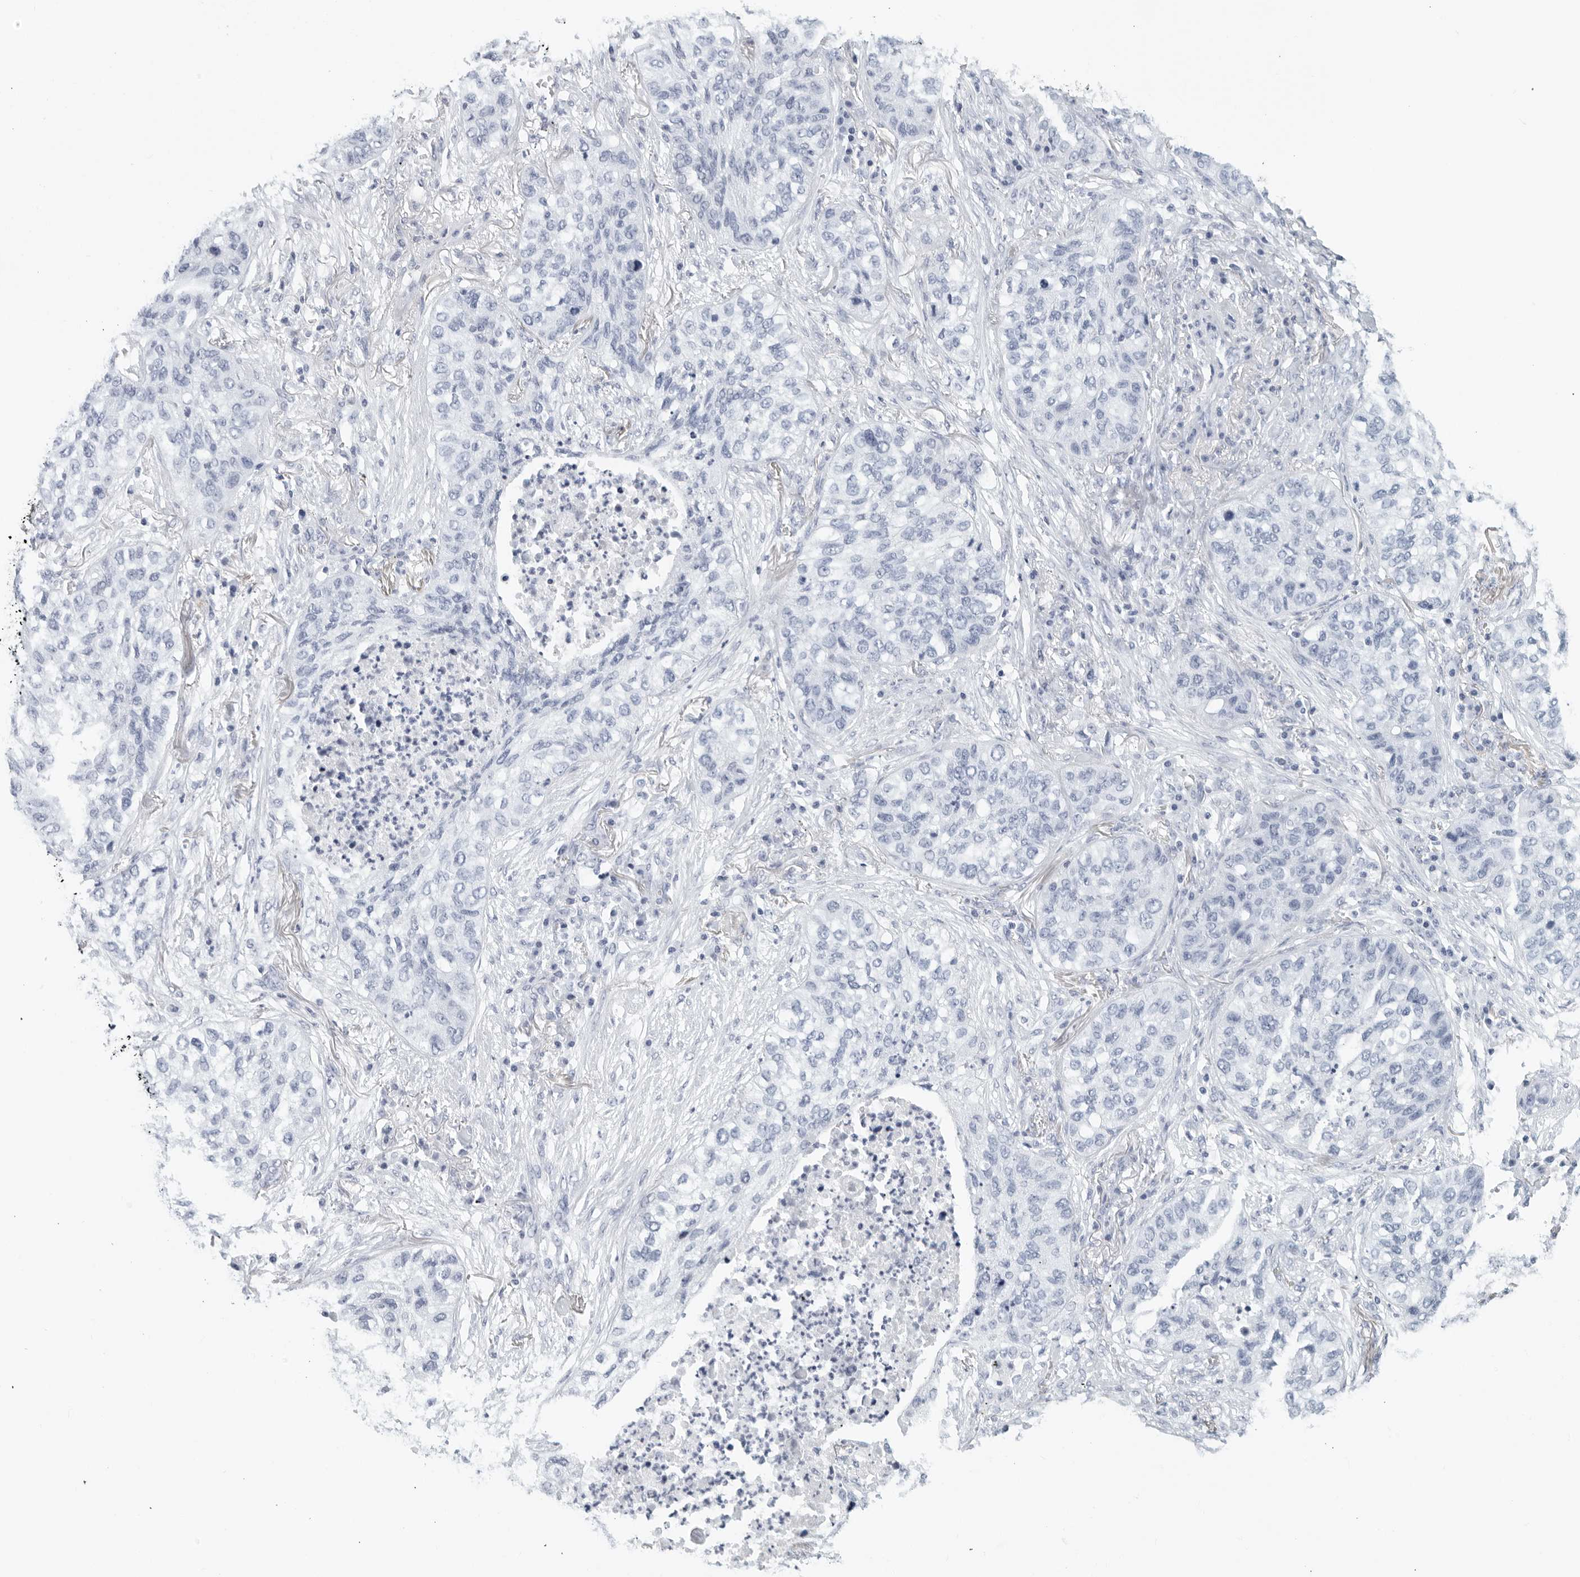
{"staining": {"intensity": "negative", "quantity": "none", "location": "none"}, "tissue": "lung cancer", "cell_type": "Tumor cells", "image_type": "cancer", "snomed": [{"axis": "morphology", "description": "Squamous cell carcinoma, NOS"}, {"axis": "topography", "description": "Lung"}], "caption": "The histopathology image demonstrates no significant positivity in tumor cells of squamous cell carcinoma (lung).", "gene": "FGG", "patient": {"sex": "female", "age": 63}}